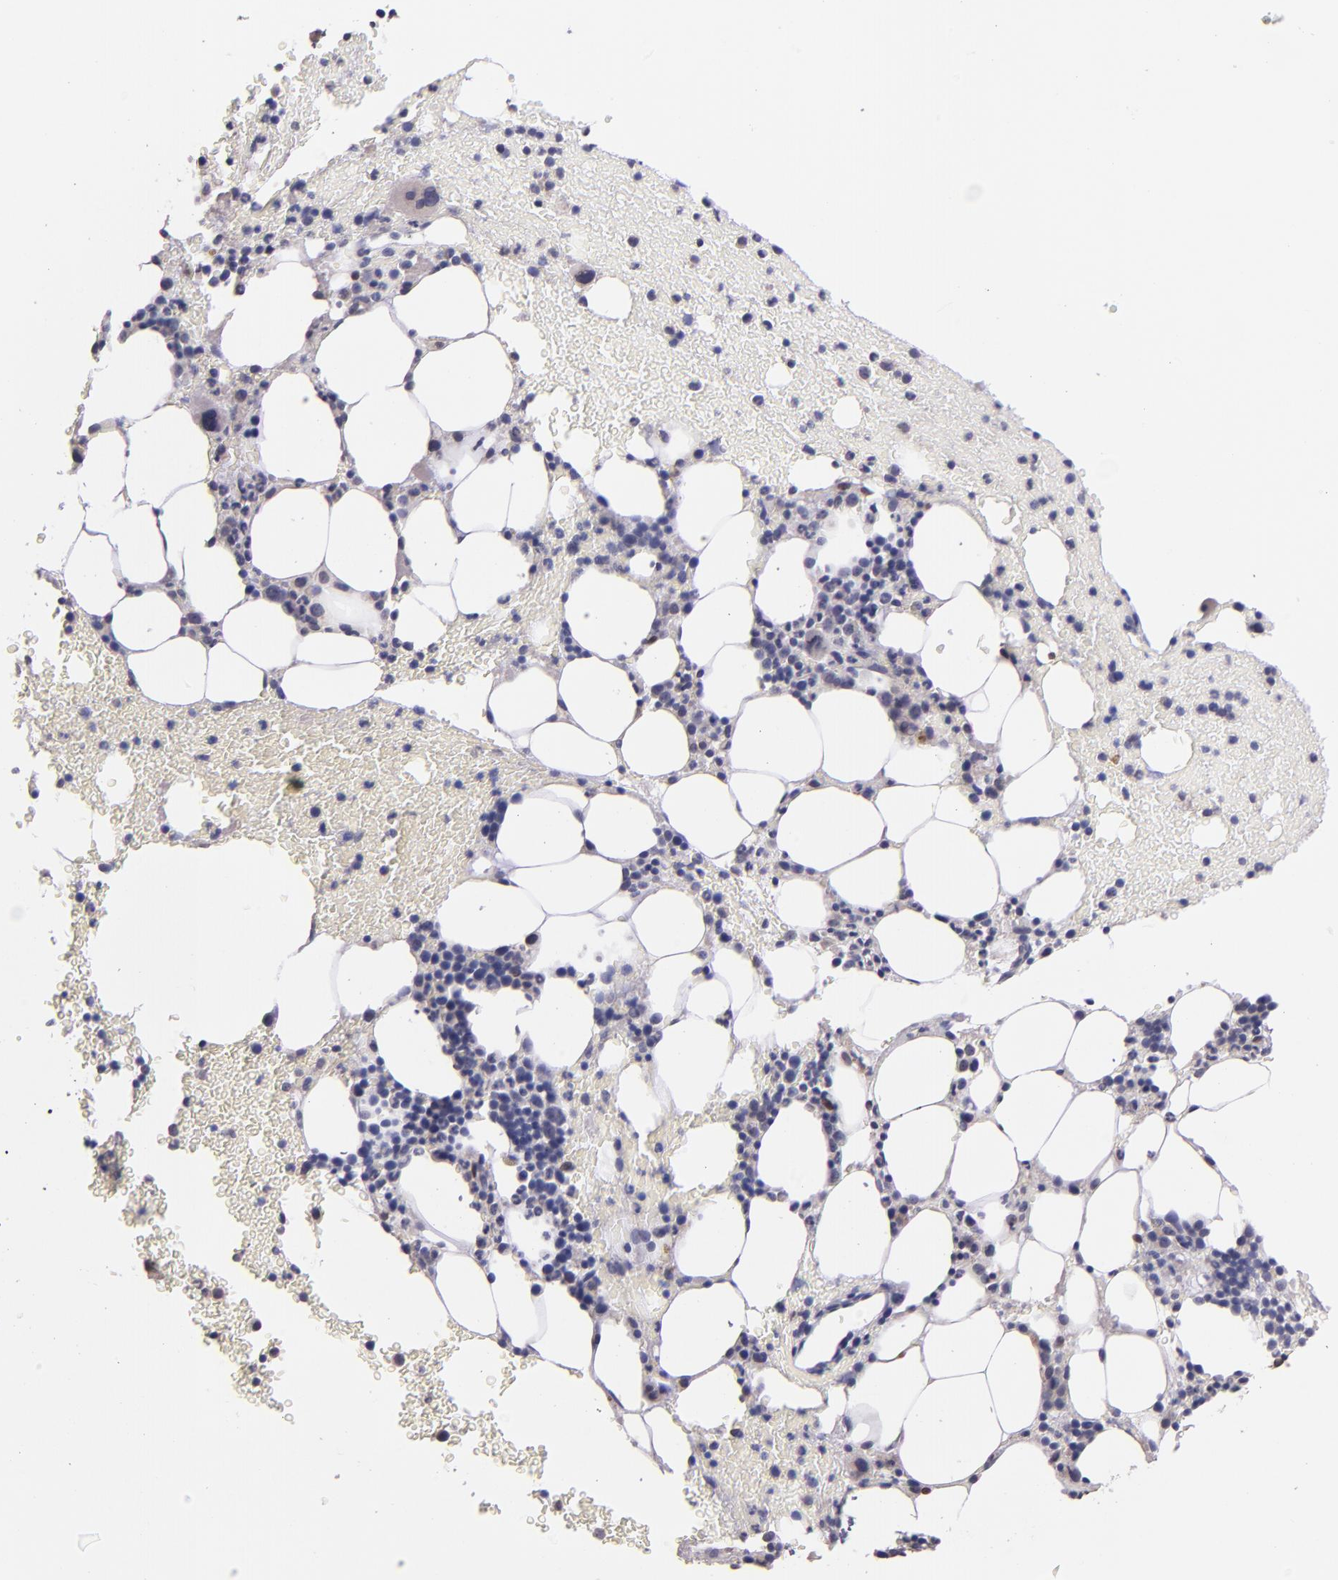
{"staining": {"intensity": "negative", "quantity": "none", "location": "none"}, "tissue": "bone marrow", "cell_type": "Hematopoietic cells", "image_type": "normal", "snomed": [{"axis": "morphology", "description": "Normal tissue, NOS"}, {"axis": "topography", "description": "Bone marrow"}], "caption": "Micrograph shows no significant protein positivity in hematopoietic cells of normal bone marrow. Brightfield microscopy of immunohistochemistry stained with DAB (brown) and hematoxylin (blue), captured at high magnification.", "gene": "NUP62CL", "patient": {"sex": "female", "age": 84}}